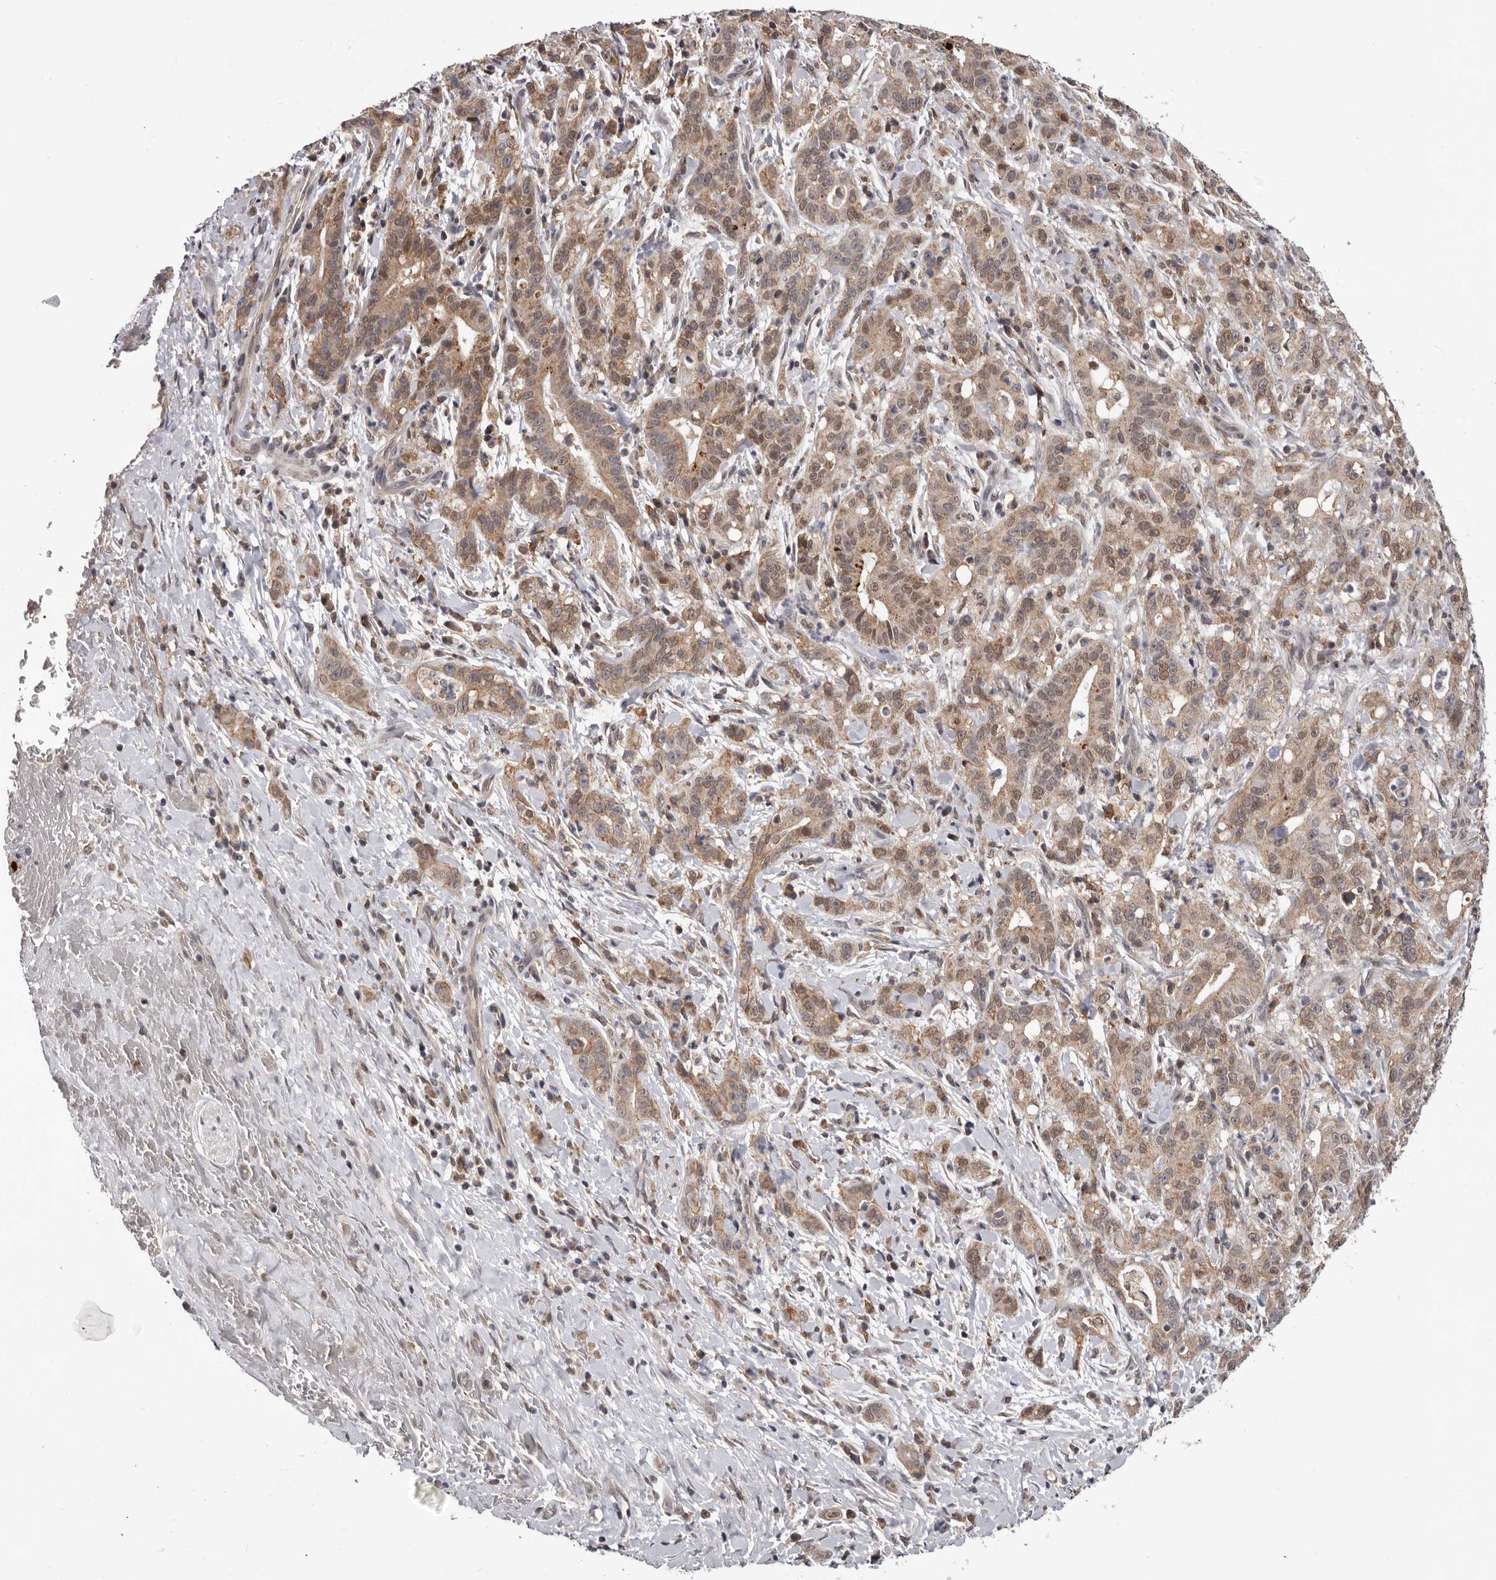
{"staining": {"intensity": "moderate", "quantity": ">75%", "location": "cytoplasmic/membranous,nuclear"}, "tissue": "liver cancer", "cell_type": "Tumor cells", "image_type": "cancer", "snomed": [{"axis": "morphology", "description": "Cholangiocarcinoma"}, {"axis": "topography", "description": "Liver"}], "caption": "Immunohistochemical staining of liver cancer (cholangiocarcinoma) displays moderate cytoplasmic/membranous and nuclear protein positivity in approximately >75% of tumor cells.", "gene": "MOGAT2", "patient": {"sex": "female", "age": 38}}